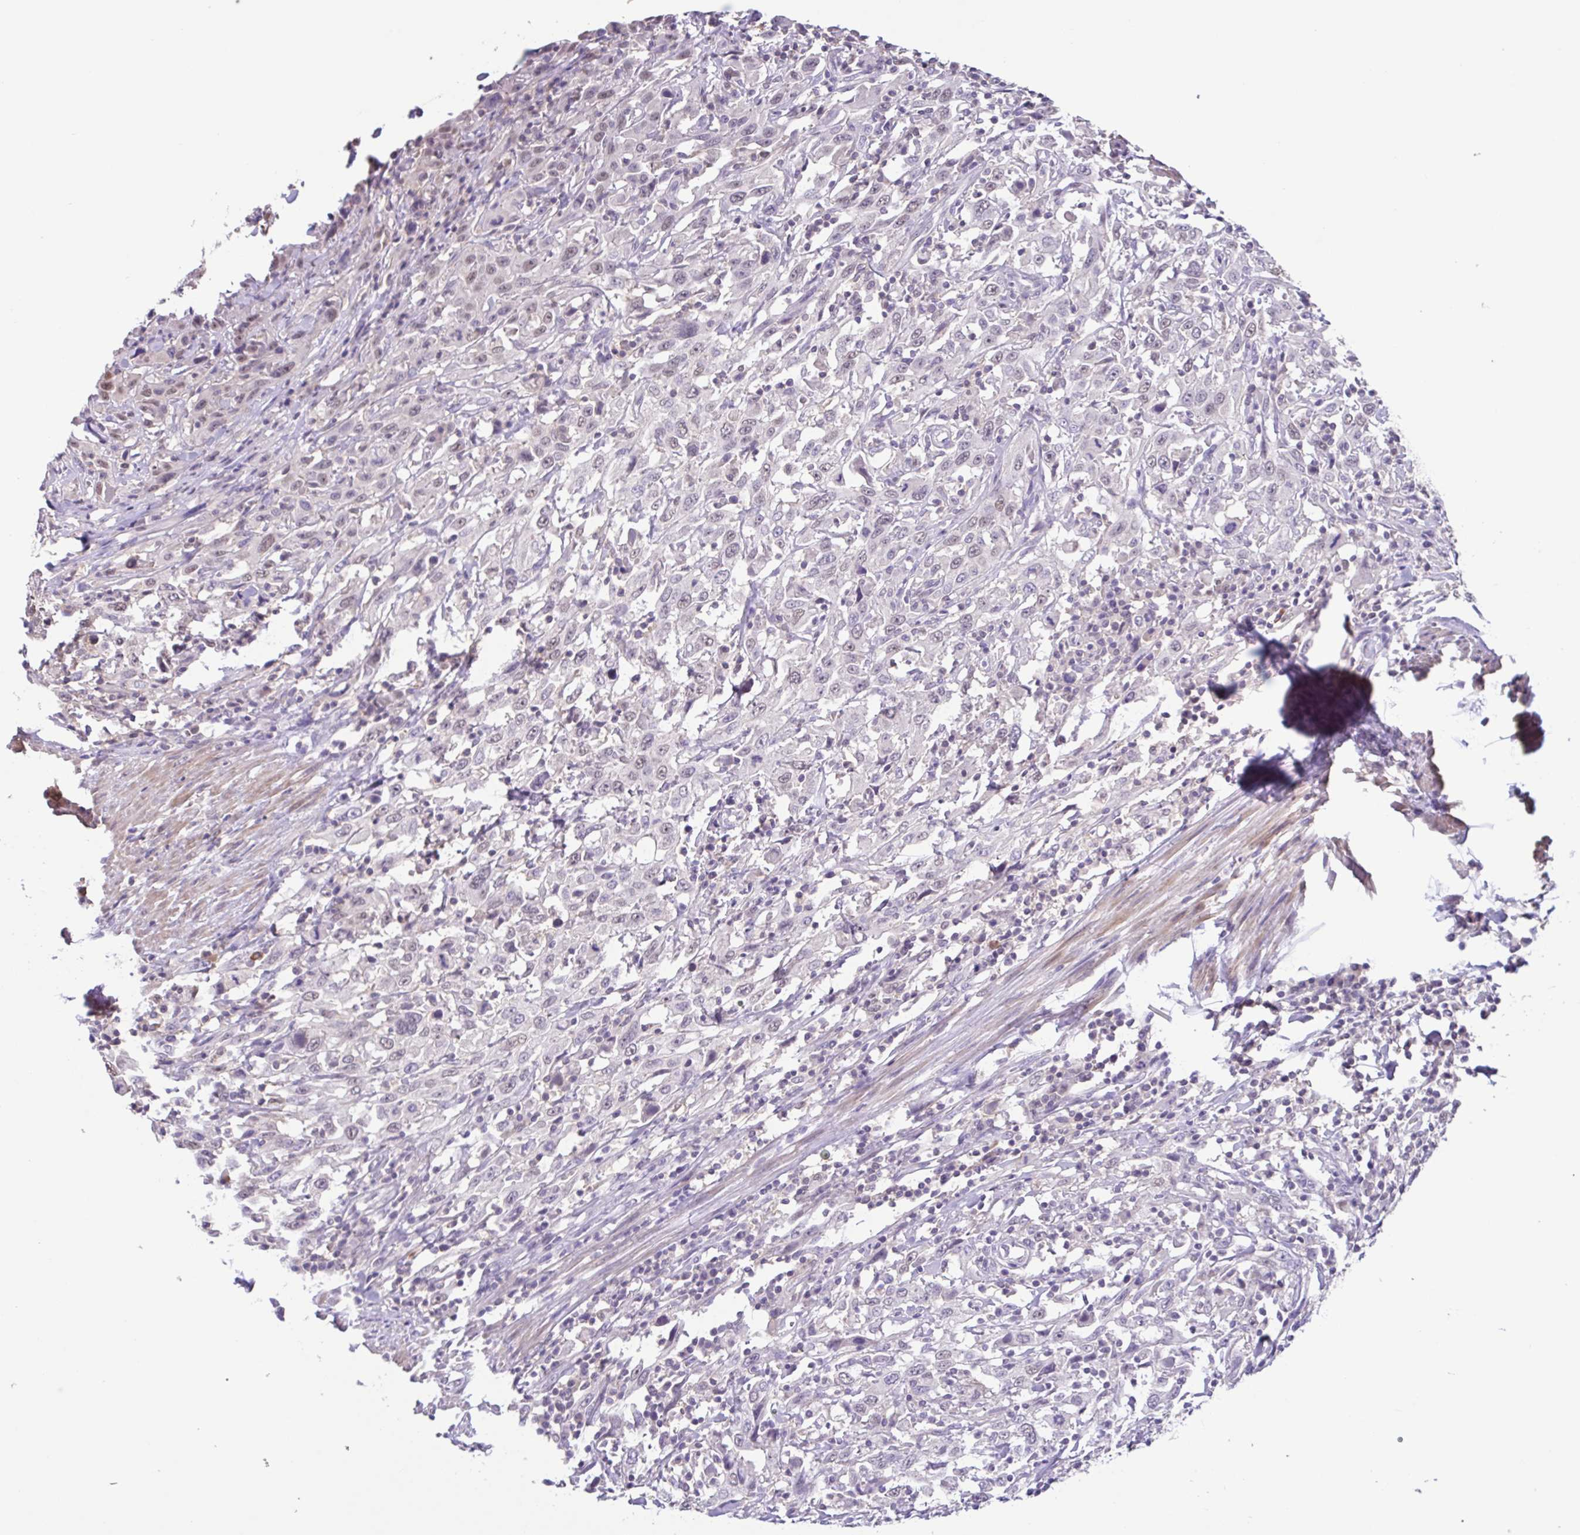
{"staining": {"intensity": "weak", "quantity": "<25%", "location": "nuclear"}, "tissue": "urothelial cancer", "cell_type": "Tumor cells", "image_type": "cancer", "snomed": [{"axis": "morphology", "description": "Urothelial carcinoma, High grade"}, {"axis": "topography", "description": "Urinary bladder"}], "caption": "A high-resolution histopathology image shows immunohistochemistry staining of urothelial cancer, which shows no significant expression in tumor cells.", "gene": "ACTRT3", "patient": {"sex": "male", "age": 61}}